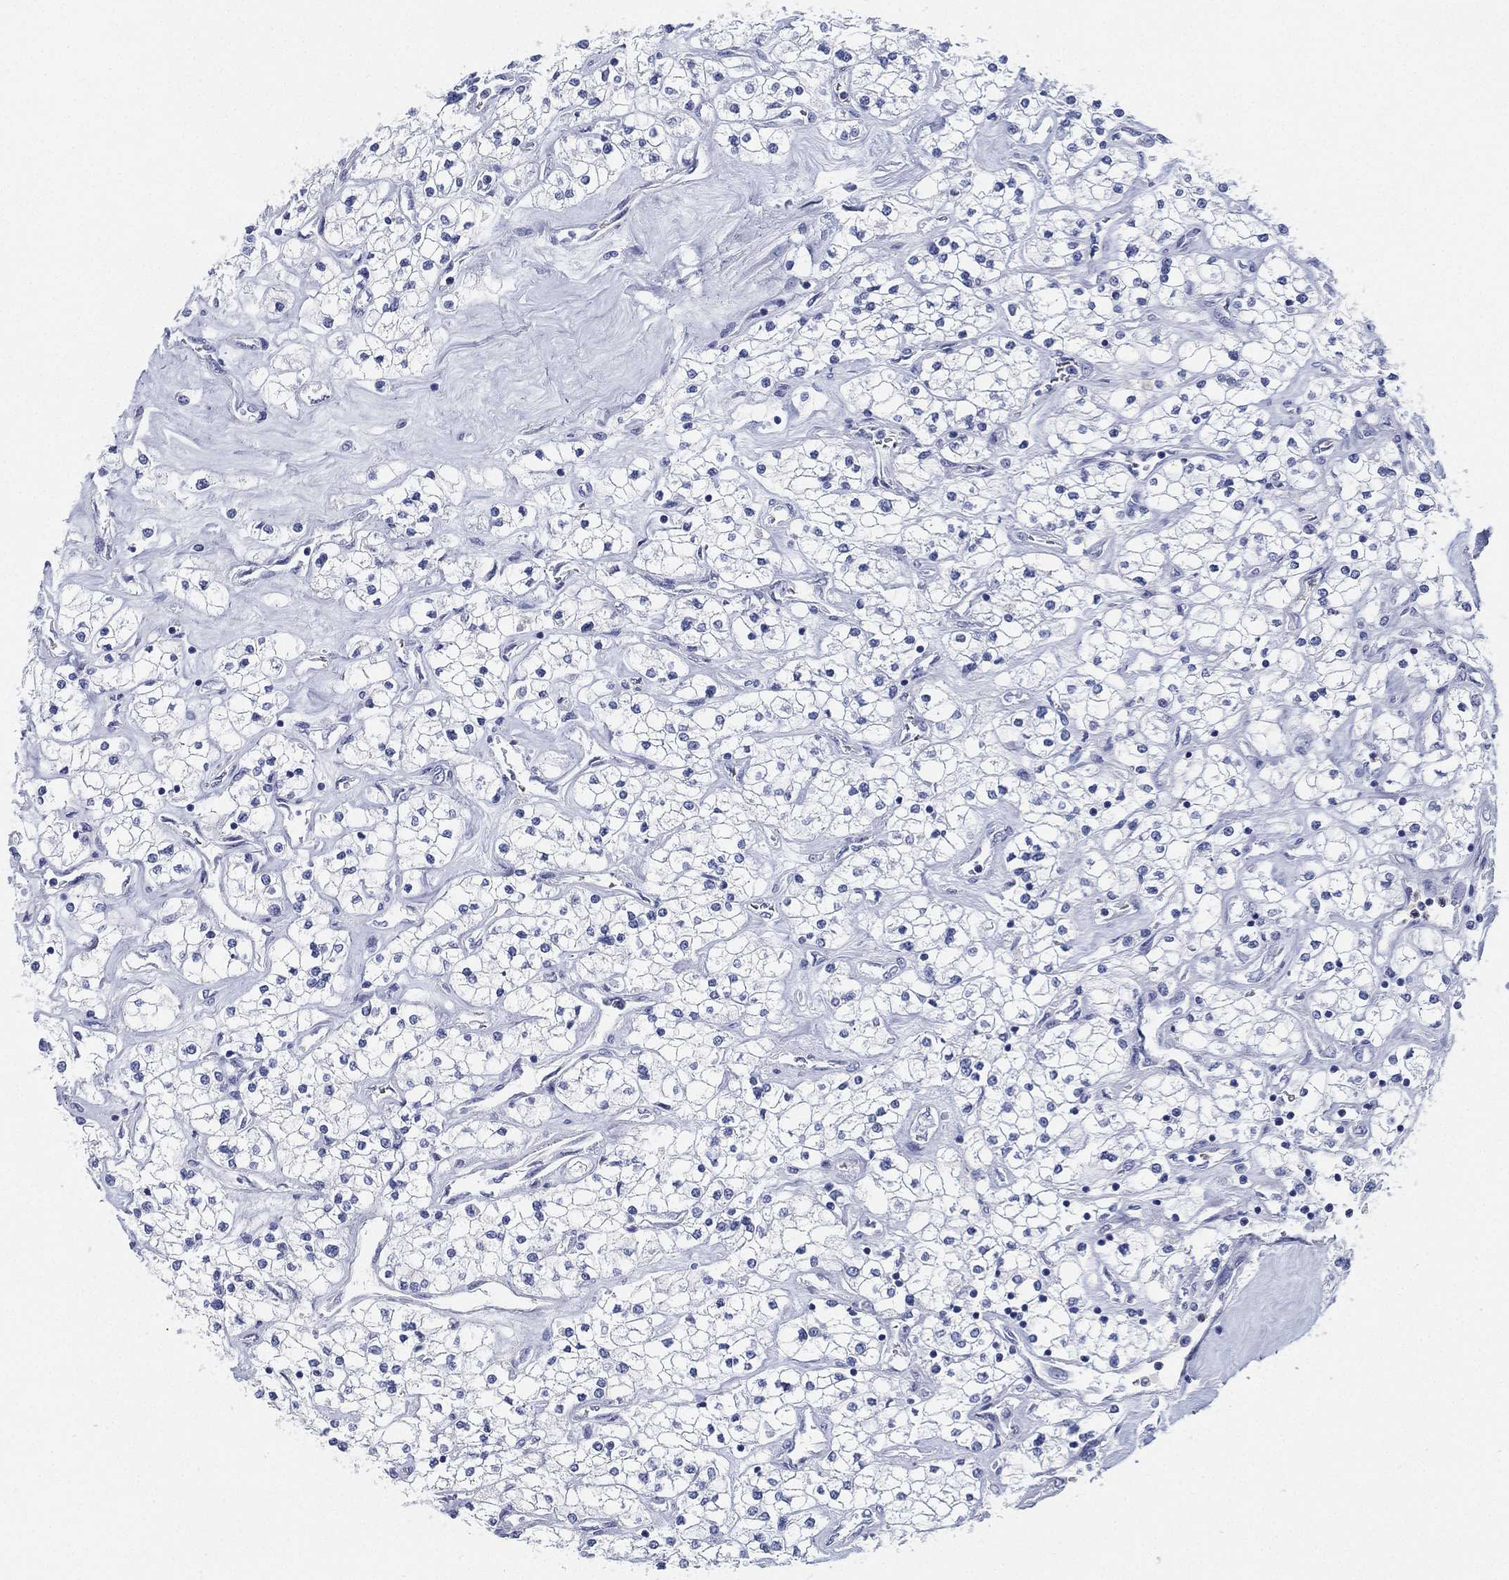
{"staining": {"intensity": "negative", "quantity": "none", "location": "none"}, "tissue": "renal cancer", "cell_type": "Tumor cells", "image_type": "cancer", "snomed": [{"axis": "morphology", "description": "Adenocarcinoma, NOS"}, {"axis": "topography", "description": "Kidney"}], "caption": "Immunohistochemistry photomicrograph of renal cancer stained for a protein (brown), which reveals no expression in tumor cells. The staining was performed using DAB (3,3'-diaminobenzidine) to visualize the protein expression in brown, while the nuclei were stained in blue with hematoxylin (Magnification: 20x).", "gene": "DEFB121", "patient": {"sex": "male", "age": 80}}